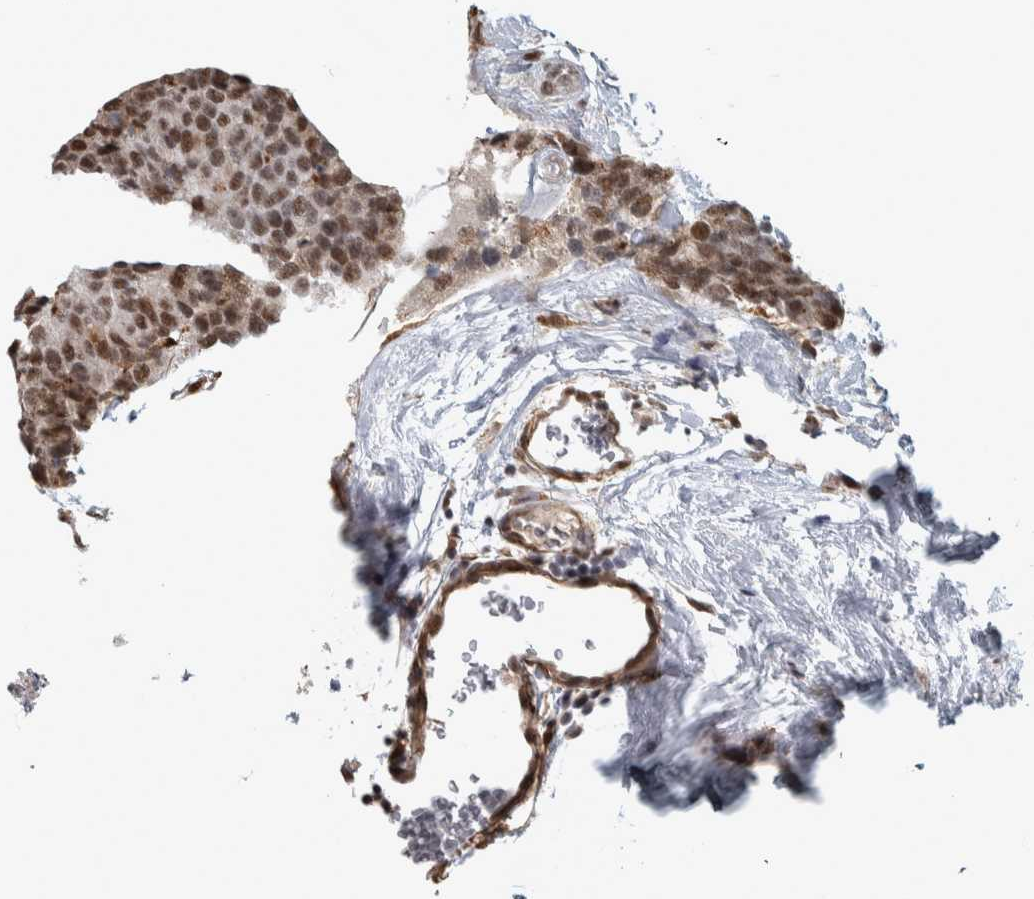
{"staining": {"intensity": "moderate", "quantity": ">75%", "location": "nuclear"}, "tissue": "breast cancer", "cell_type": "Tumor cells", "image_type": "cancer", "snomed": [{"axis": "morphology", "description": "Lobular carcinoma"}, {"axis": "topography", "description": "Breast"}], "caption": "Immunohistochemistry (IHC) staining of breast cancer (lobular carcinoma), which reveals medium levels of moderate nuclear positivity in about >75% of tumor cells indicating moderate nuclear protein expression. The staining was performed using DAB (3,3'-diaminobenzidine) (brown) for protein detection and nuclei were counterstained in hematoxylin (blue).", "gene": "DDX42", "patient": {"sex": "female", "age": 59}}